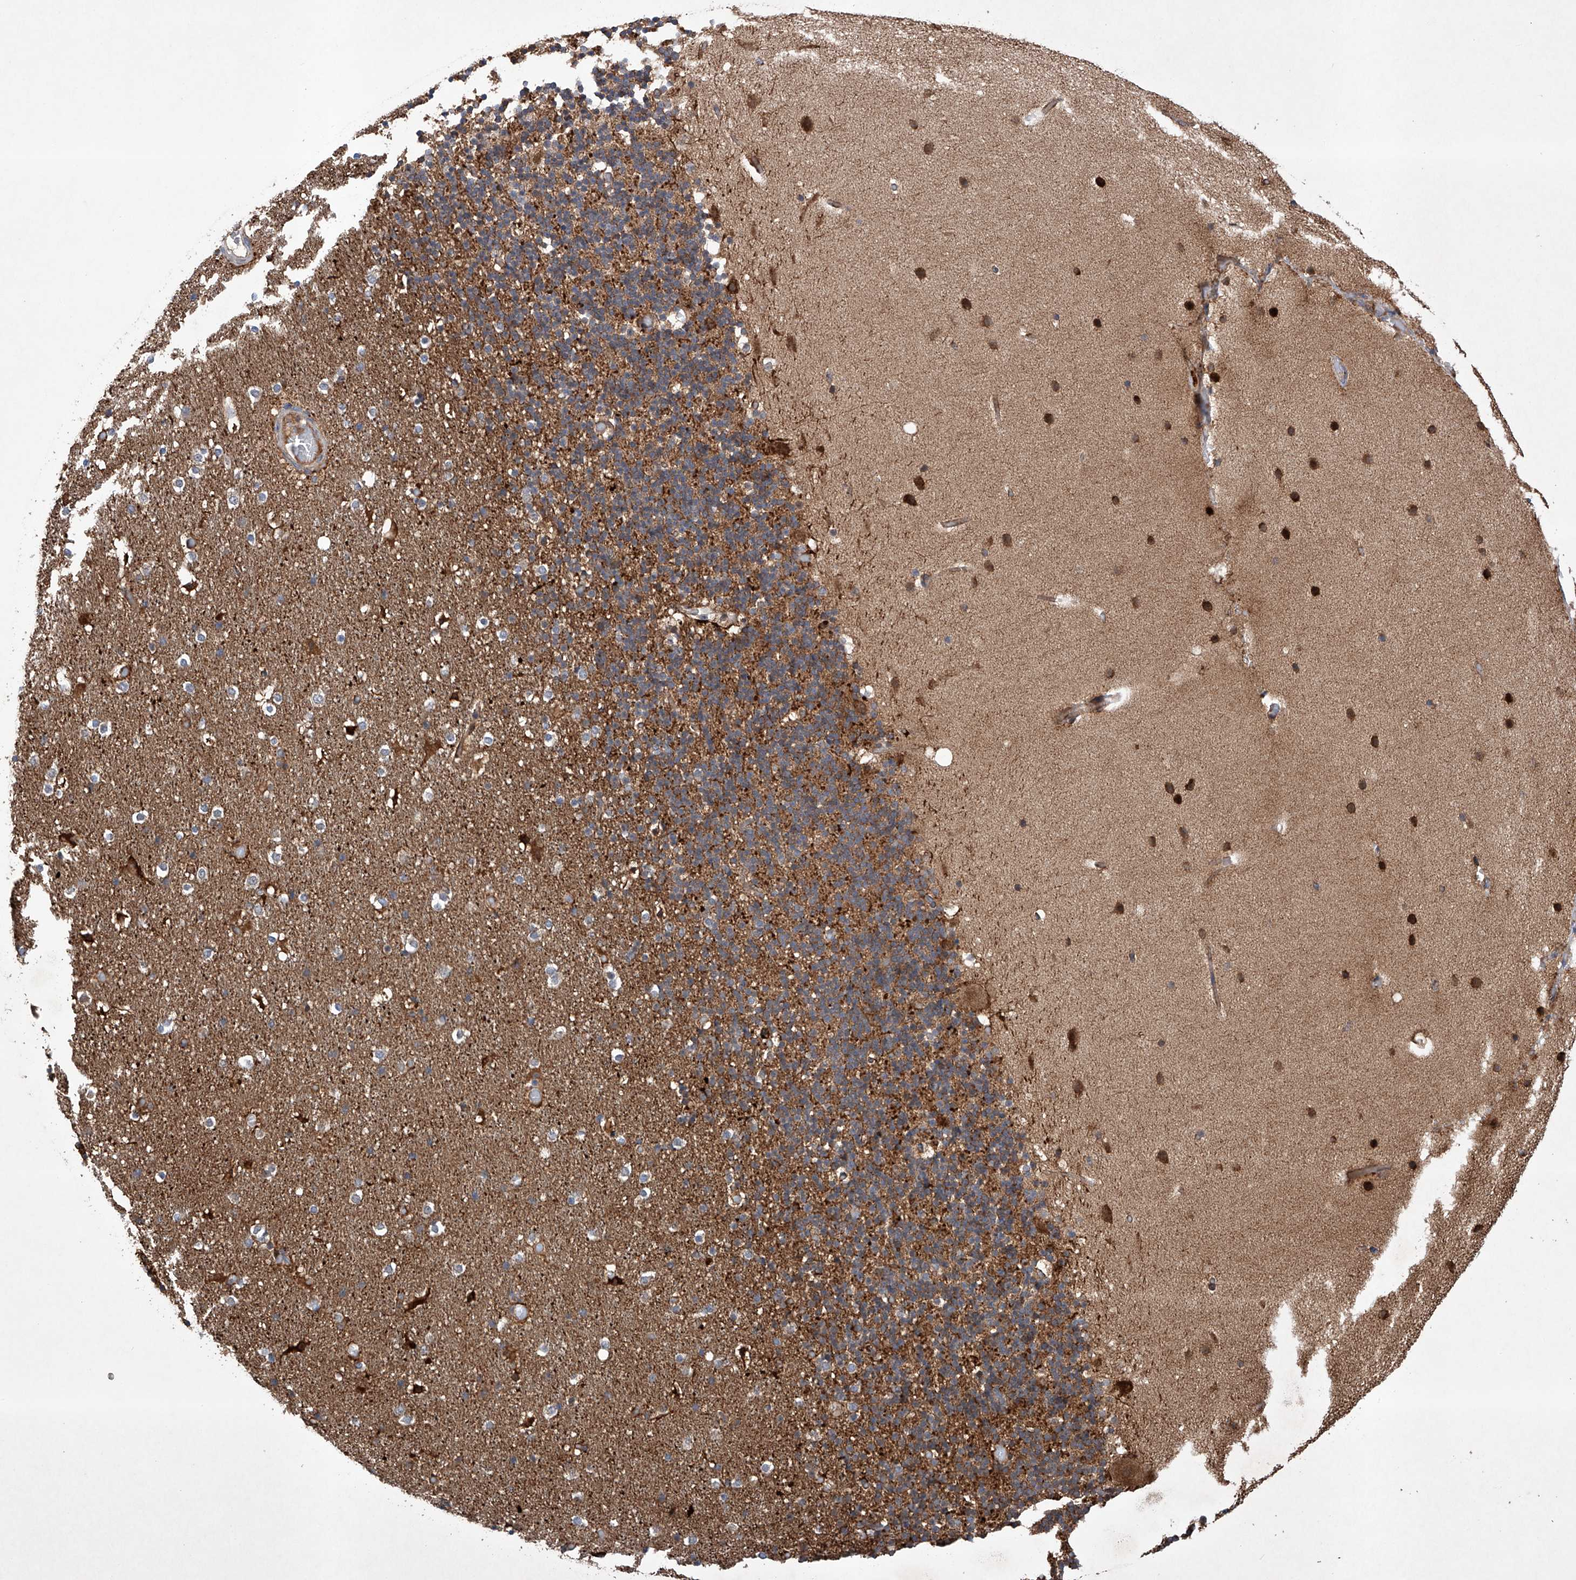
{"staining": {"intensity": "moderate", "quantity": ">75%", "location": "cytoplasmic/membranous"}, "tissue": "cerebellum", "cell_type": "Cells in granular layer", "image_type": "normal", "snomed": [{"axis": "morphology", "description": "Normal tissue, NOS"}, {"axis": "topography", "description": "Cerebellum"}], "caption": "Brown immunohistochemical staining in unremarkable cerebellum shows moderate cytoplasmic/membranous staining in about >75% of cells in granular layer. (Brightfield microscopy of DAB IHC at high magnification).", "gene": "TIMM23", "patient": {"sex": "male", "age": 57}}